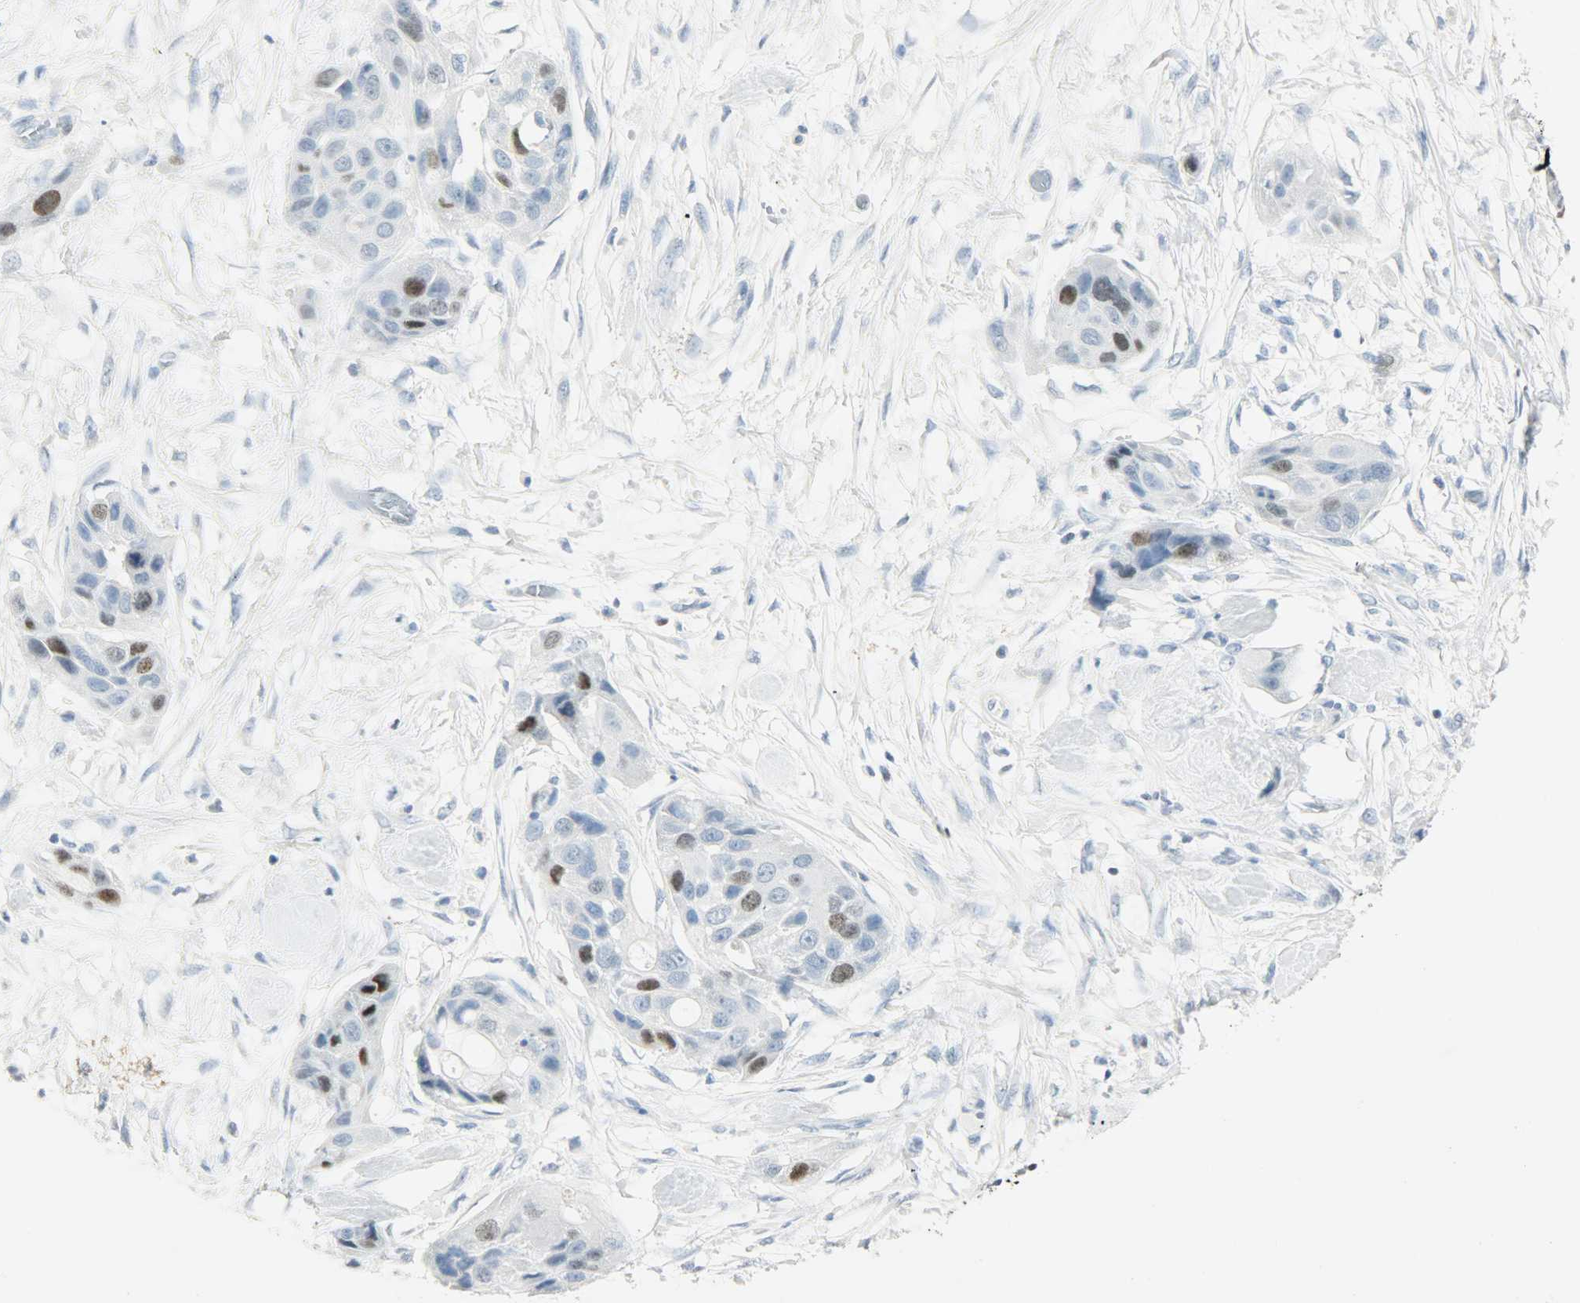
{"staining": {"intensity": "strong", "quantity": "<25%", "location": "nuclear"}, "tissue": "pancreatic cancer", "cell_type": "Tumor cells", "image_type": "cancer", "snomed": [{"axis": "morphology", "description": "Adenocarcinoma, NOS"}, {"axis": "topography", "description": "Pancreas"}], "caption": "A high-resolution photomicrograph shows IHC staining of pancreatic cancer (adenocarcinoma), which demonstrates strong nuclear staining in about <25% of tumor cells.", "gene": "HELLS", "patient": {"sex": "female", "age": 60}}